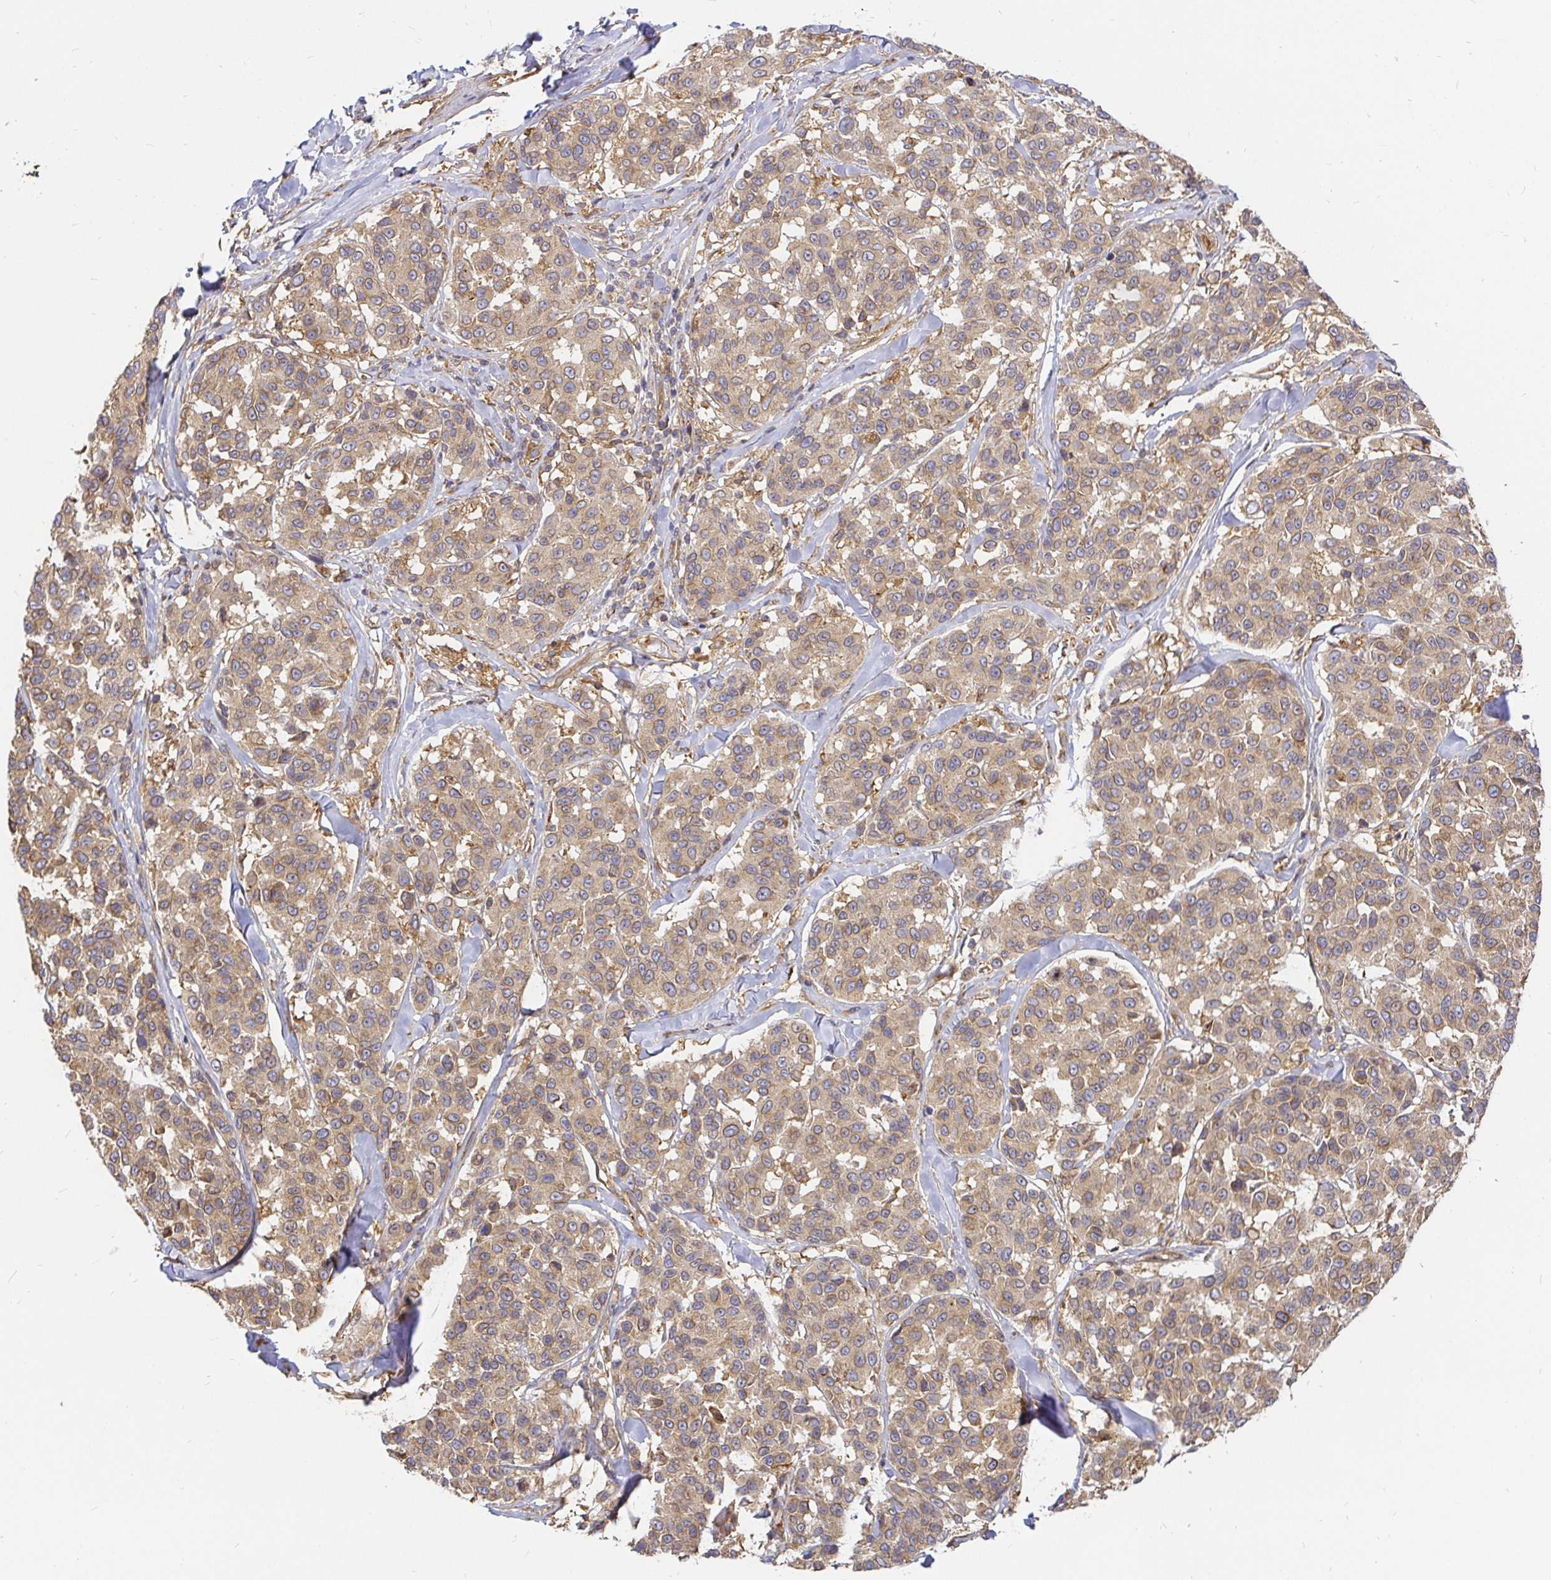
{"staining": {"intensity": "moderate", "quantity": ">75%", "location": "cytoplasmic/membranous"}, "tissue": "melanoma", "cell_type": "Tumor cells", "image_type": "cancer", "snomed": [{"axis": "morphology", "description": "Malignant melanoma, NOS"}, {"axis": "topography", "description": "Skin"}], "caption": "Immunohistochemical staining of human melanoma exhibits moderate cytoplasmic/membranous protein positivity in approximately >75% of tumor cells.", "gene": "KIF5B", "patient": {"sex": "female", "age": 66}}